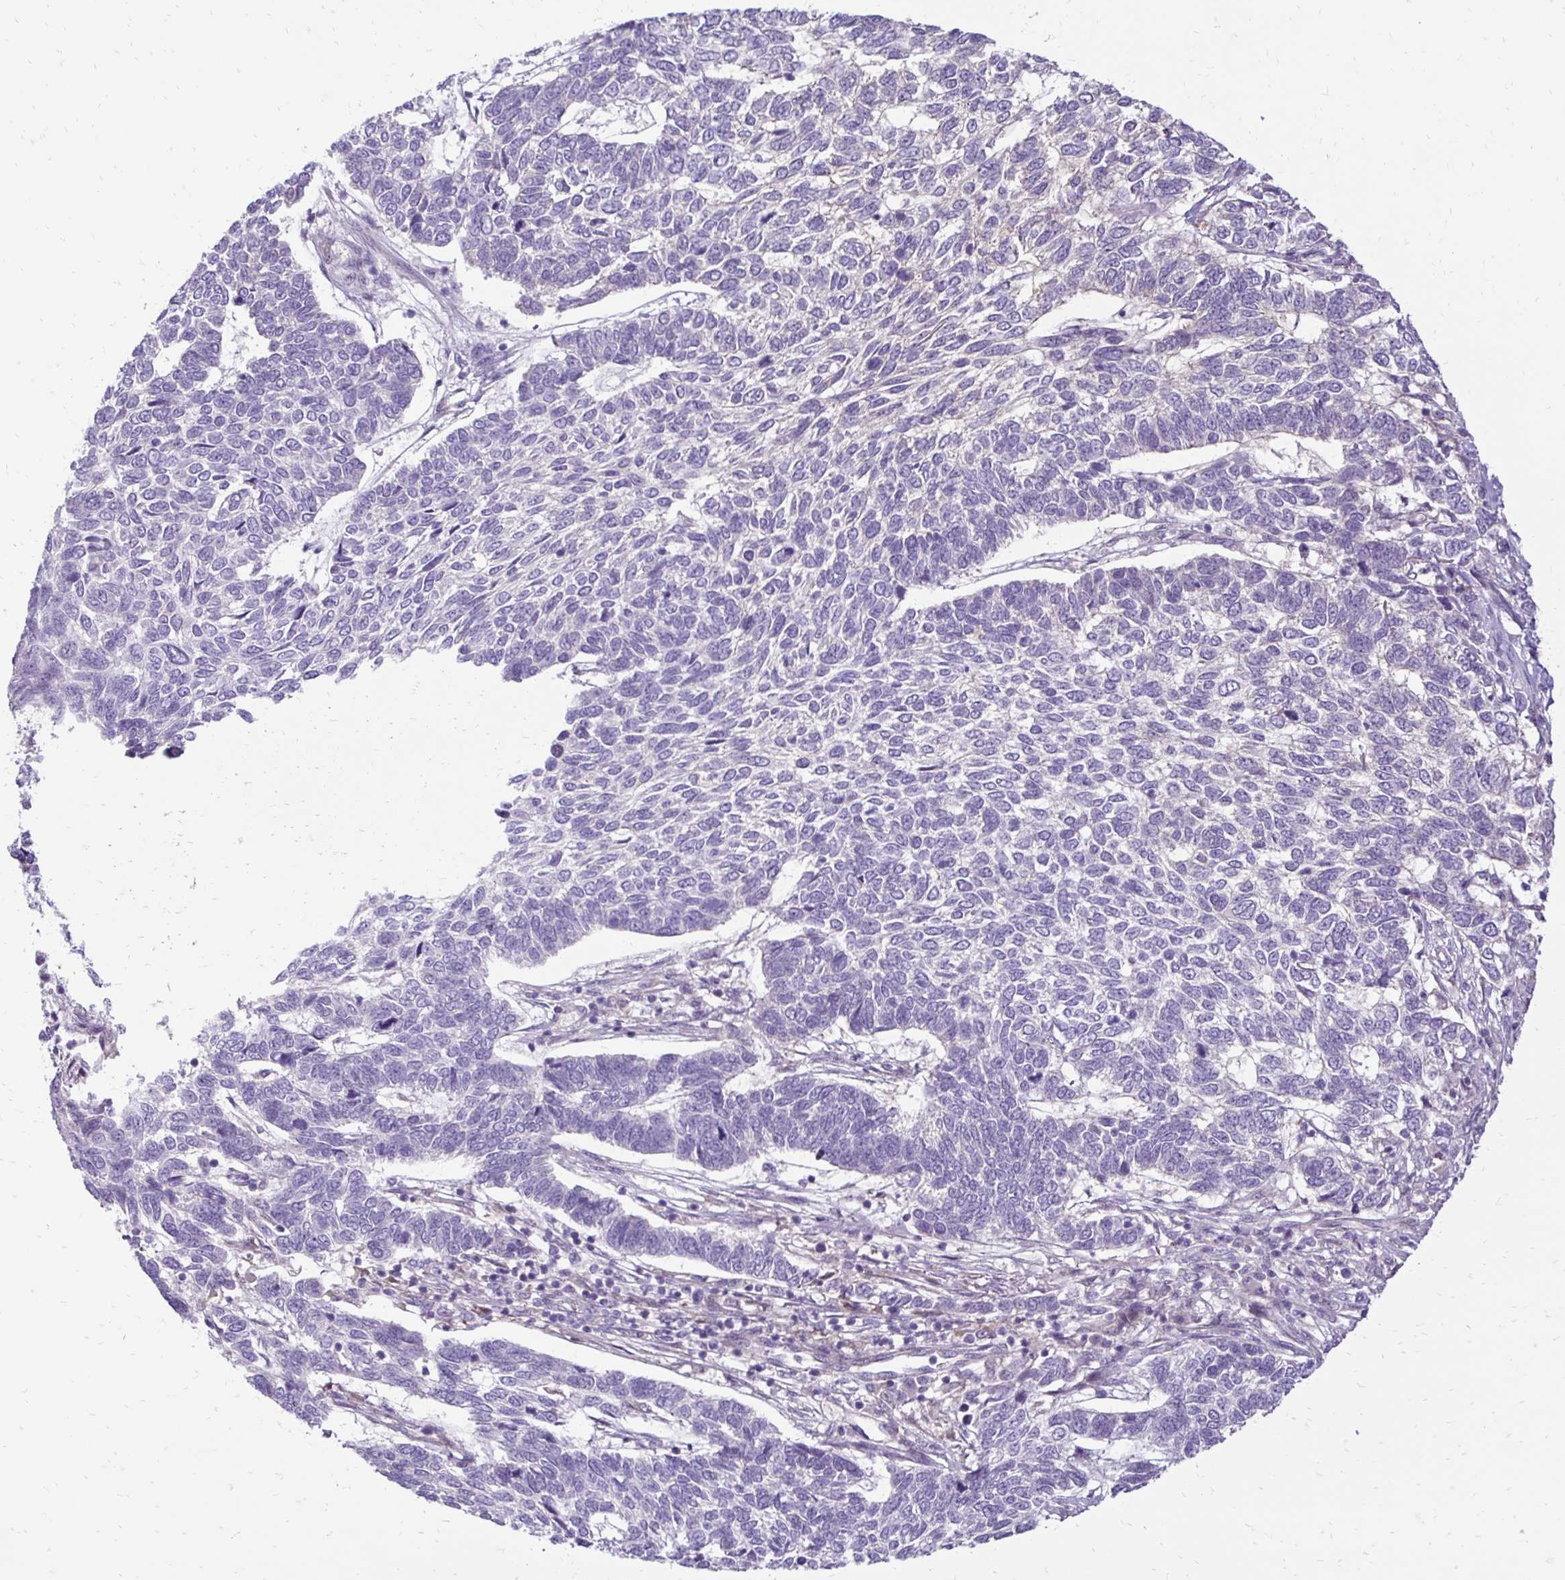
{"staining": {"intensity": "negative", "quantity": "none", "location": "none"}, "tissue": "skin cancer", "cell_type": "Tumor cells", "image_type": "cancer", "snomed": [{"axis": "morphology", "description": "Basal cell carcinoma"}, {"axis": "topography", "description": "Skin"}], "caption": "Skin cancer (basal cell carcinoma) was stained to show a protein in brown. There is no significant staining in tumor cells. (Immunohistochemistry (ihc), brightfield microscopy, high magnification).", "gene": "GAS2", "patient": {"sex": "female", "age": 65}}